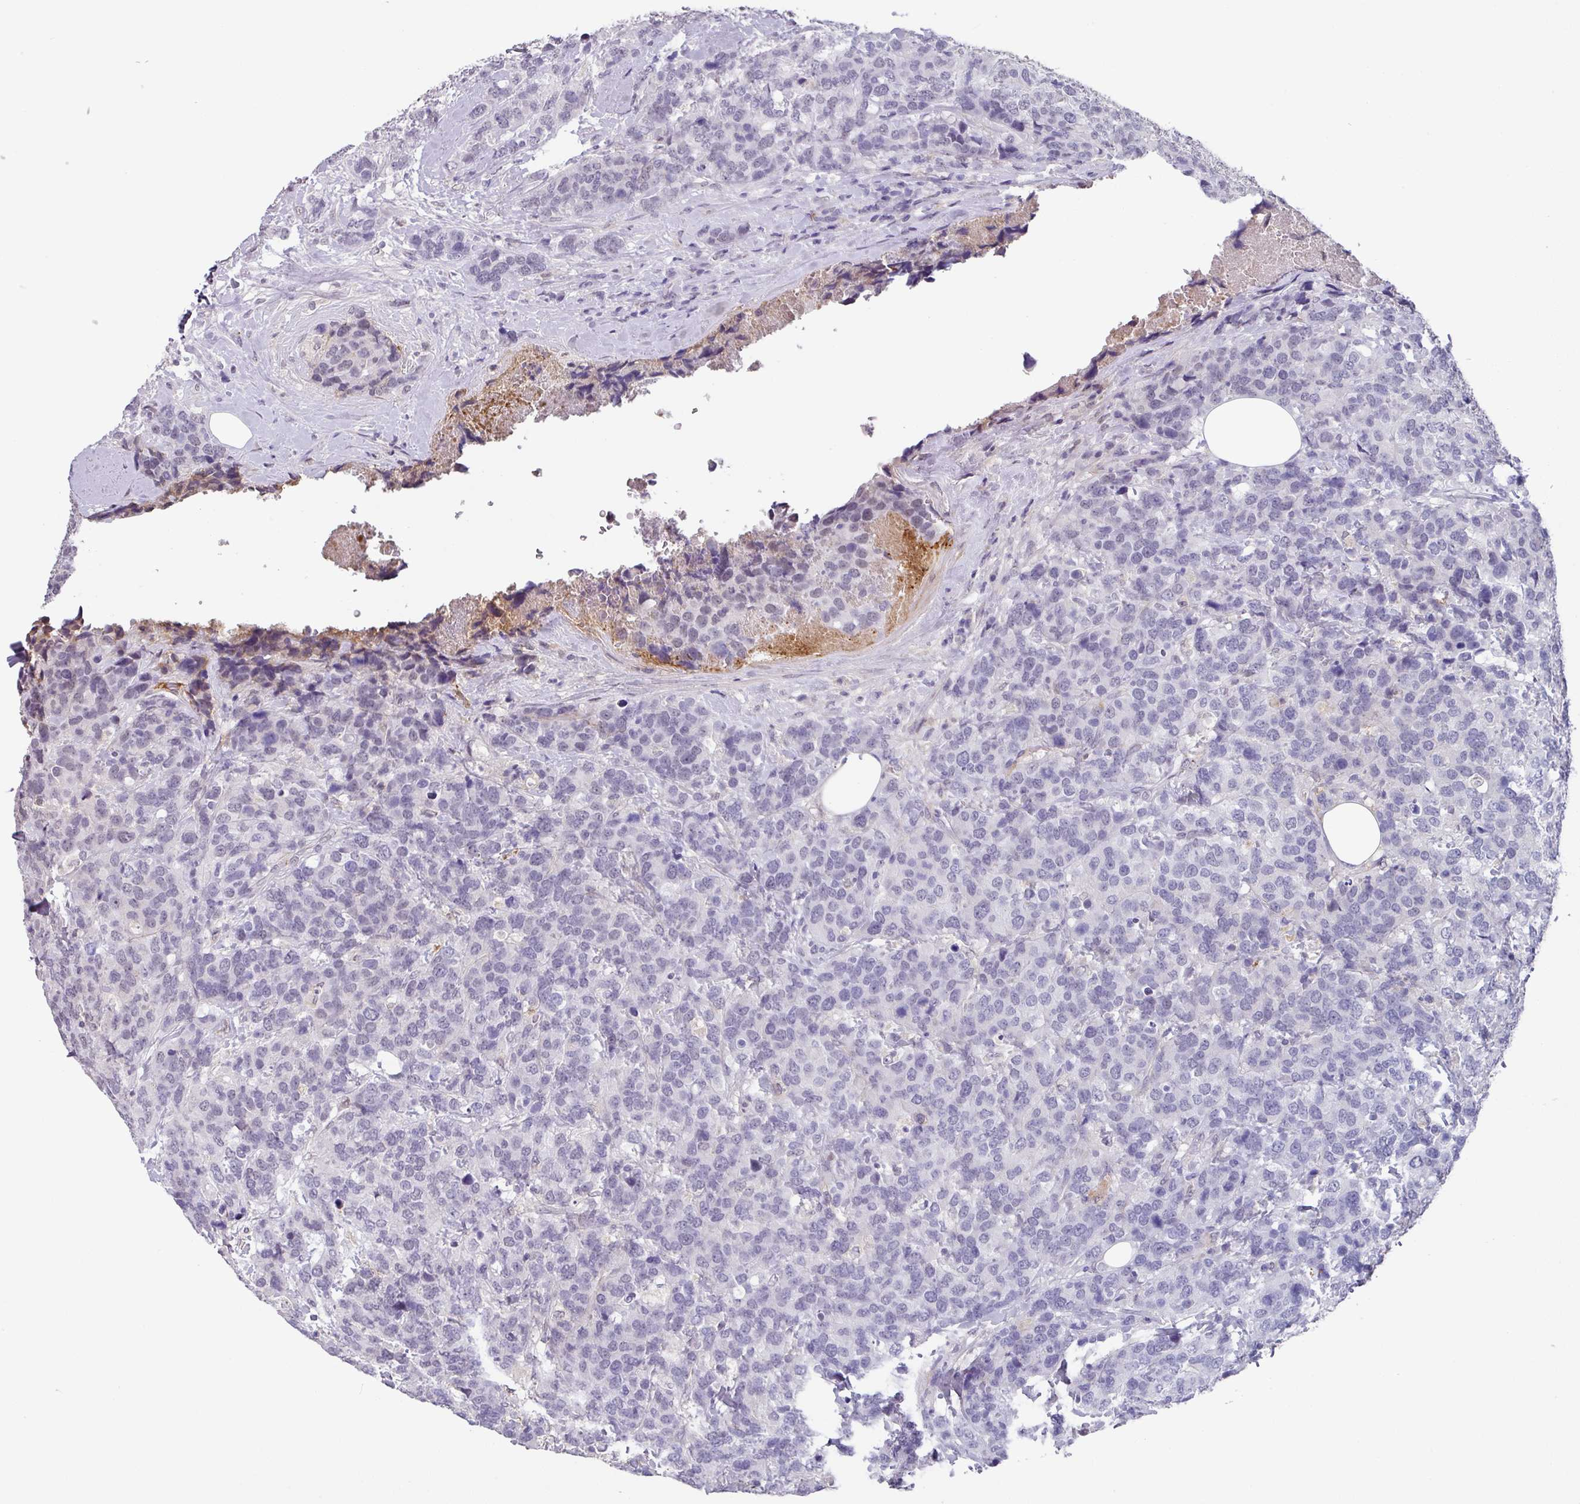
{"staining": {"intensity": "negative", "quantity": "none", "location": "none"}, "tissue": "breast cancer", "cell_type": "Tumor cells", "image_type": "cancer", "snomed": [{"axis": "morphology", "description": "Lobular carcinoma"}, {"axis": "topography", "description": "Breast"}], "caption": "A high-resolution image shows immunohistochemistry (IHC) staining of breast lobular carcinoma, which exhibits no significant expression in tumor cells.", "gene": "C1QB", "patient": {"sex": "female", "age": 59}}